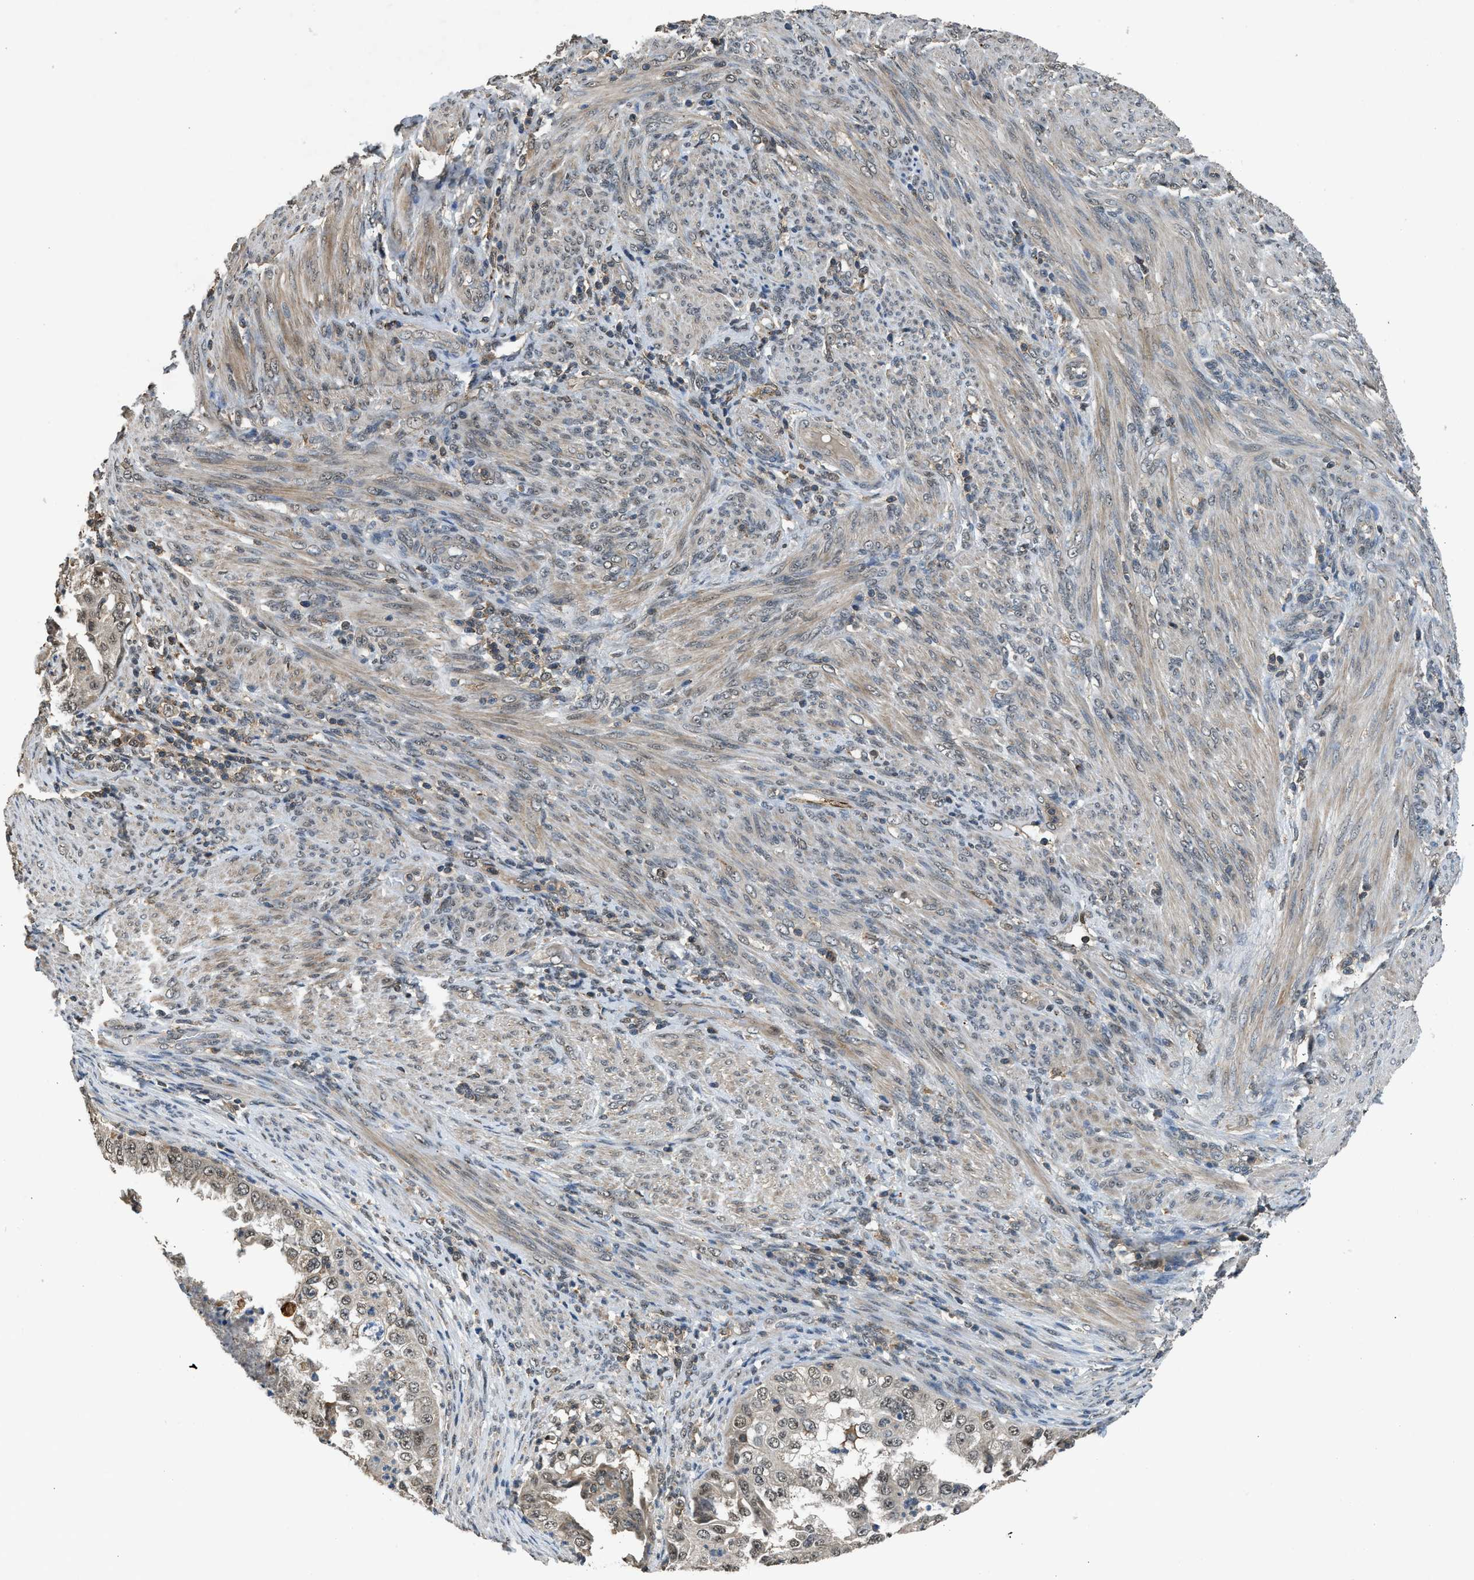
{"staining": {"intensity": "weak", "quantity": ">75%", "location": "nuclear"}, "tissue": "endometrial cancer", "cell_type": "Tumor cells", "image_type": "cancer", "snomed": [{"axis": "morphology", "description": "Adenocarcinoma, NOS"}, {"axis": "topography", "description": "Endometrium"}], "caption": "Human endometrial cancer (adenocarcinoma) stained with a brown dye exhibits weak nuclear positive staining in approximately >75% of tumor cells.", "gene": "SLC15A4", "patient": {"sex": "female", "age": 85}}